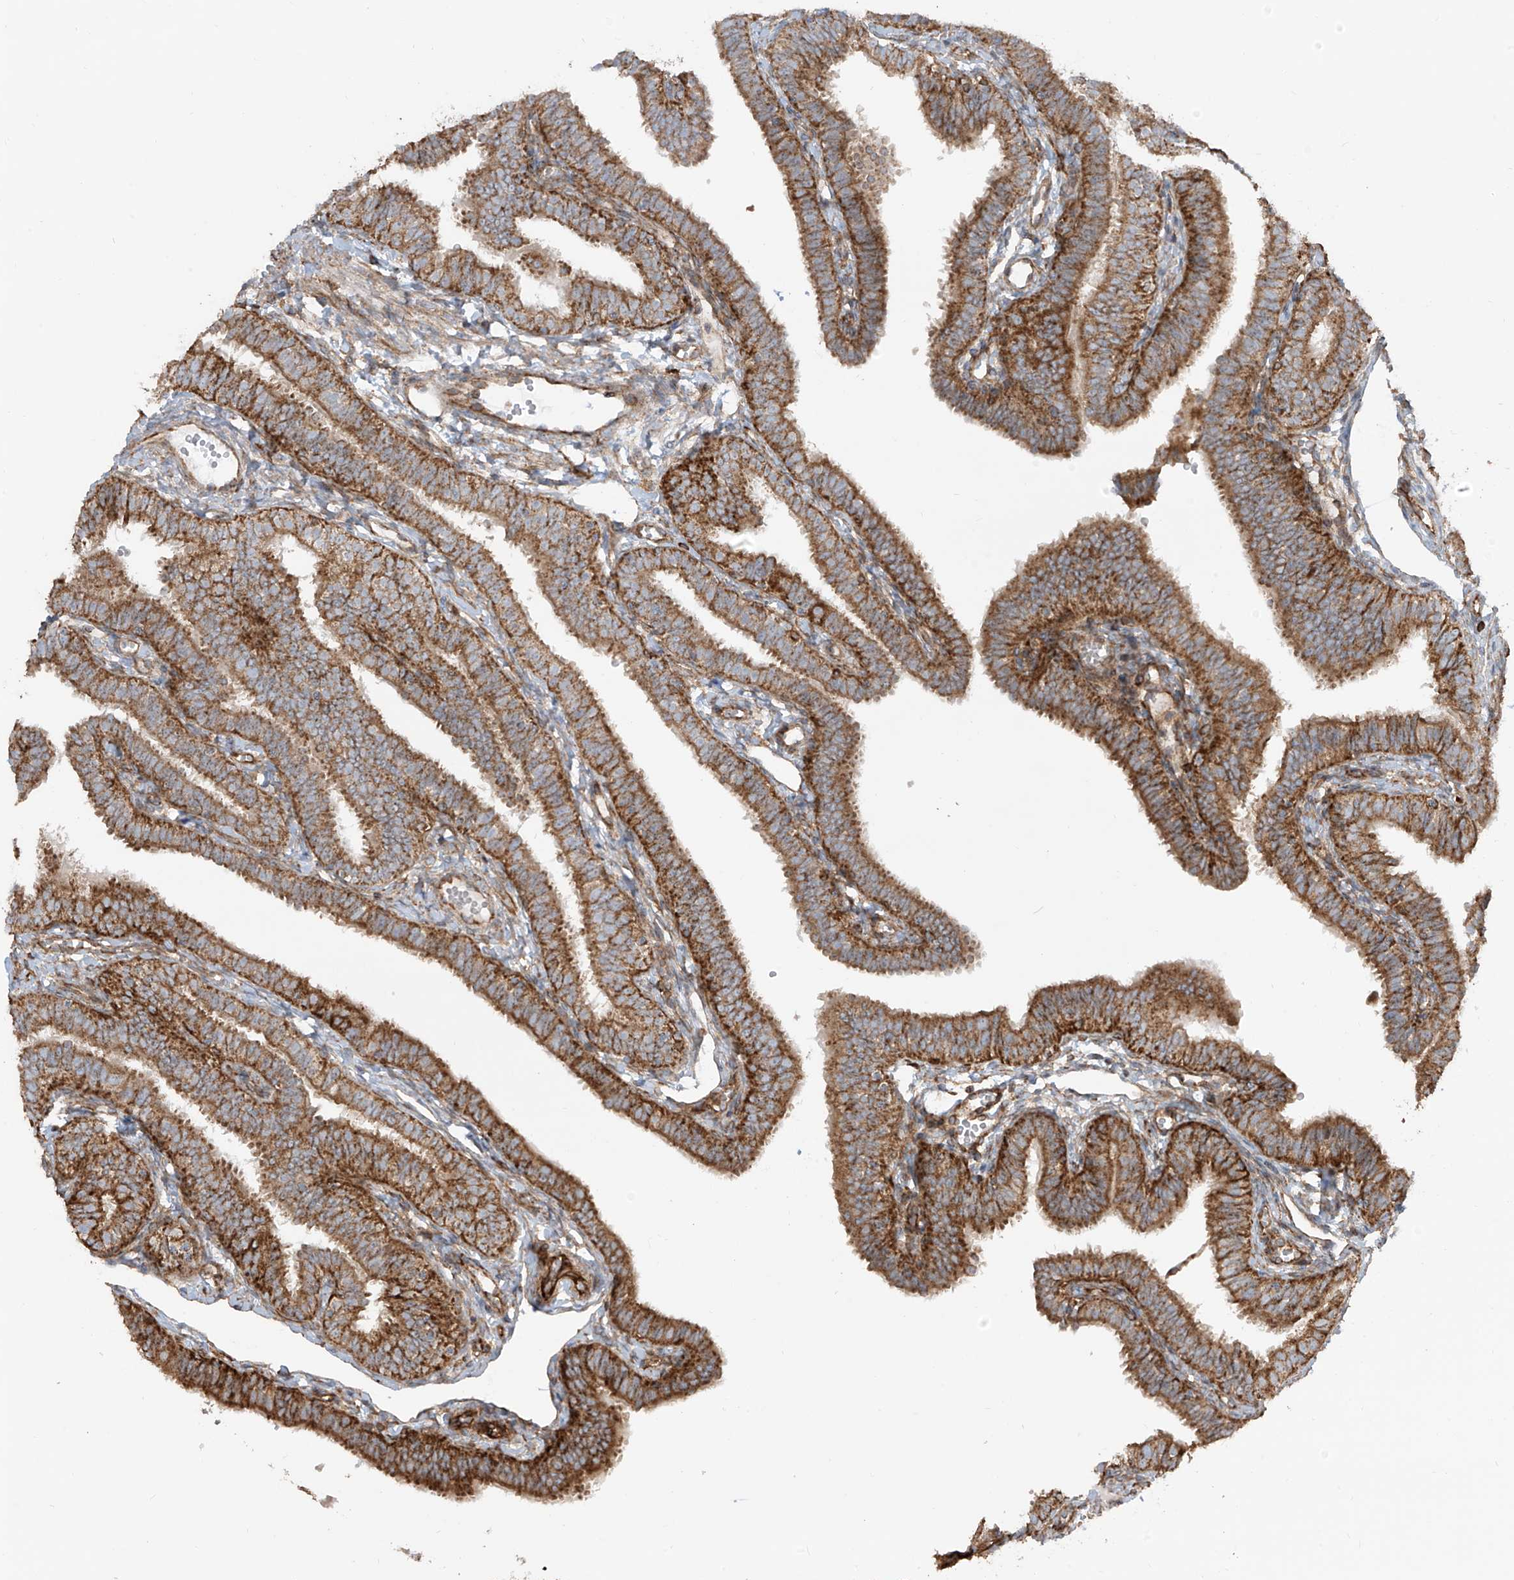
{"staining": {"intensity": "moderate", "quantity": ">75%", "location": "cytoplasmic/membranous"}, "tissue": "fallopian tube", "cell_type": "Glandular cells", "image_type": "normal", "snomed": [{"axis": "morphology", "description": "Normal tissue, NOS"}, {"axis": "topography", "description": "Fallopian tube"}], "caption": "IHC micrograph of normal fallopian tube: fallopian tube stained using IHC exhibits medium levels of moderate protein expression localized specifically in the cytoplasmic/membranous of glandular cells, appearing as a cytoplasmic/membranous brown color.", "gene": "EIF5B", "patient": {"sex": "female", "age": 35}}